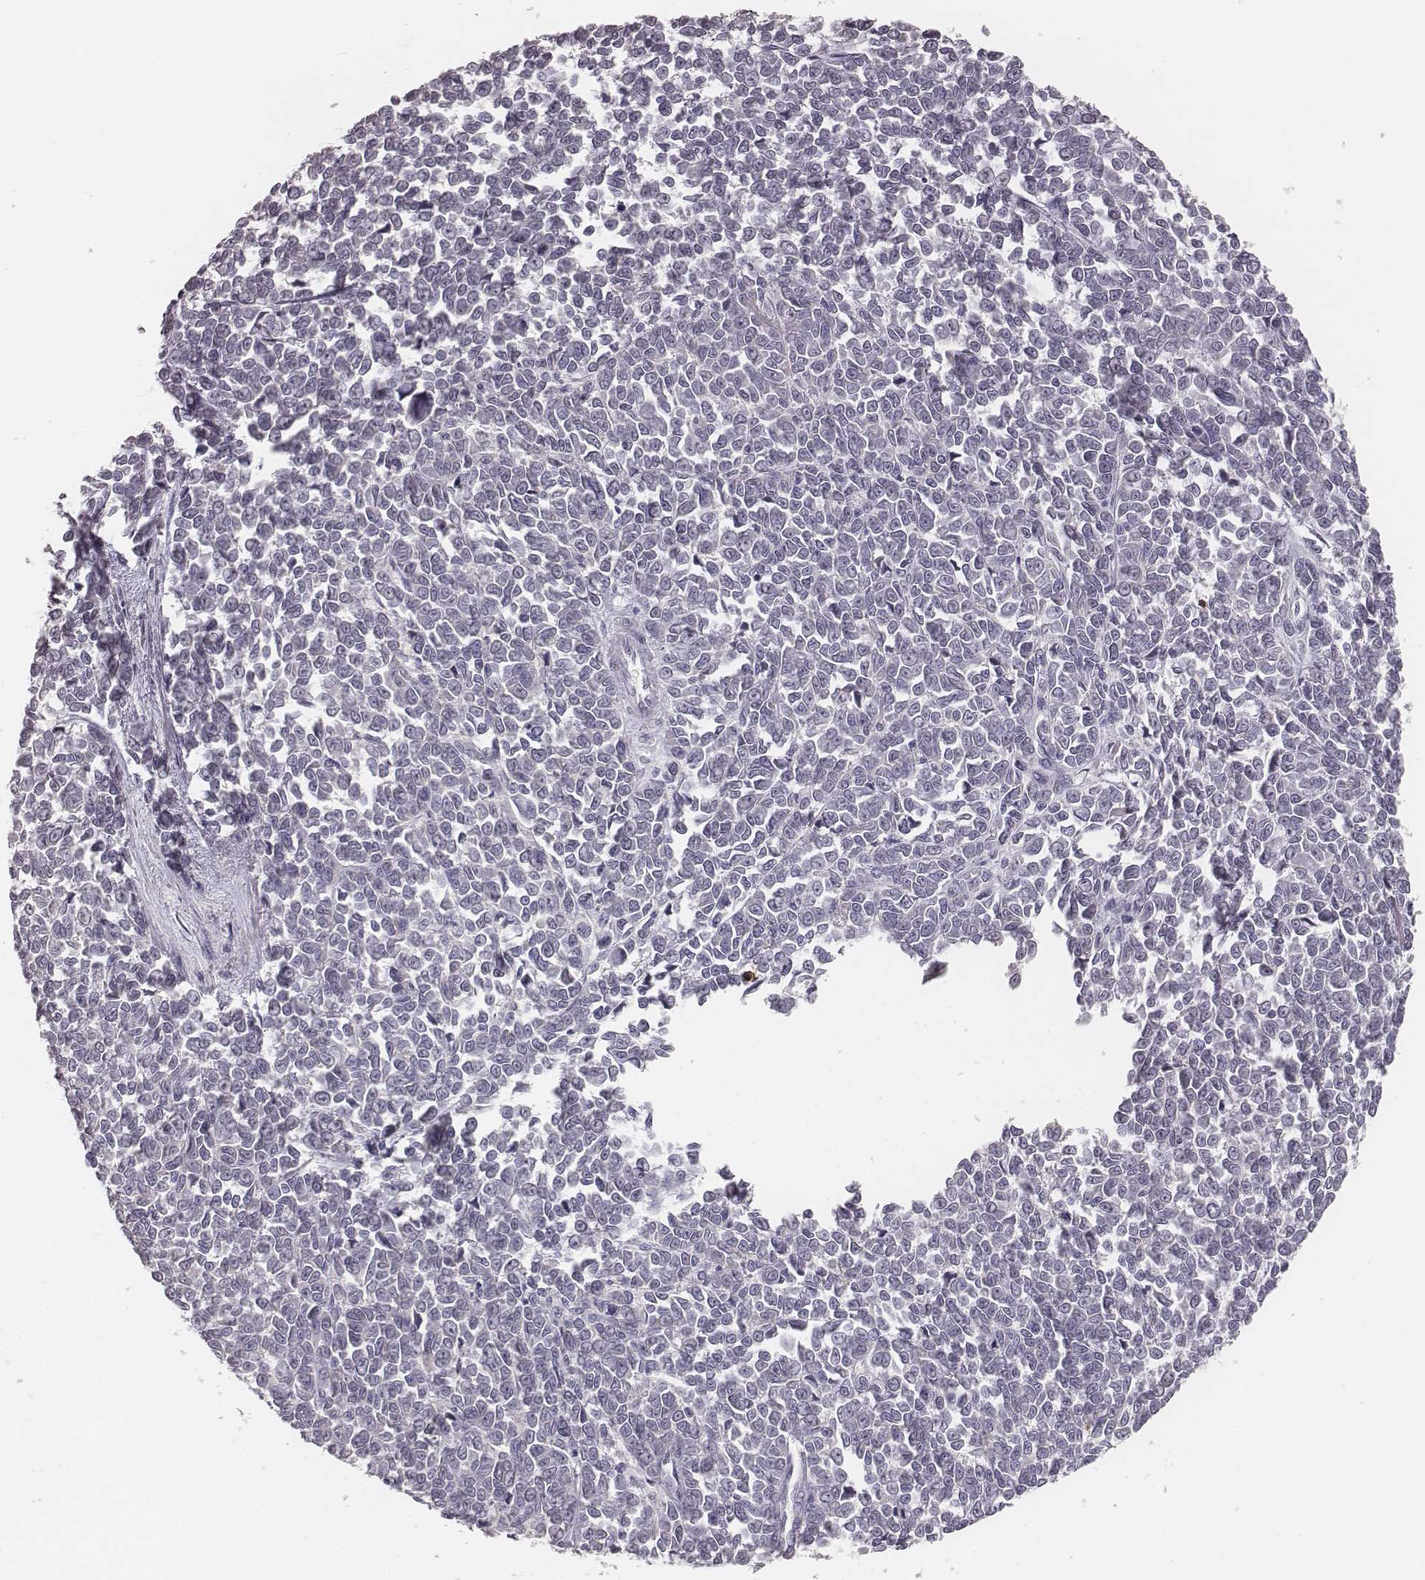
{"staining": {"intensity": "negative", "quantity": "none", "location": "none"}, "tissue": "melanoma", "cell_type": "Tumor cells", "image_type": "cancer", "snomed": [{"axis": "morphology", "description": "Malignant melanoma, NOS"}, {"axis": "topography", "description": "Skin"}], "caption": "The histopathology image exhibits no significant expression in tumor cells of malignant melanoma.", "gene": "CD8A", "patient": {"sex": "female", "age": 95}}